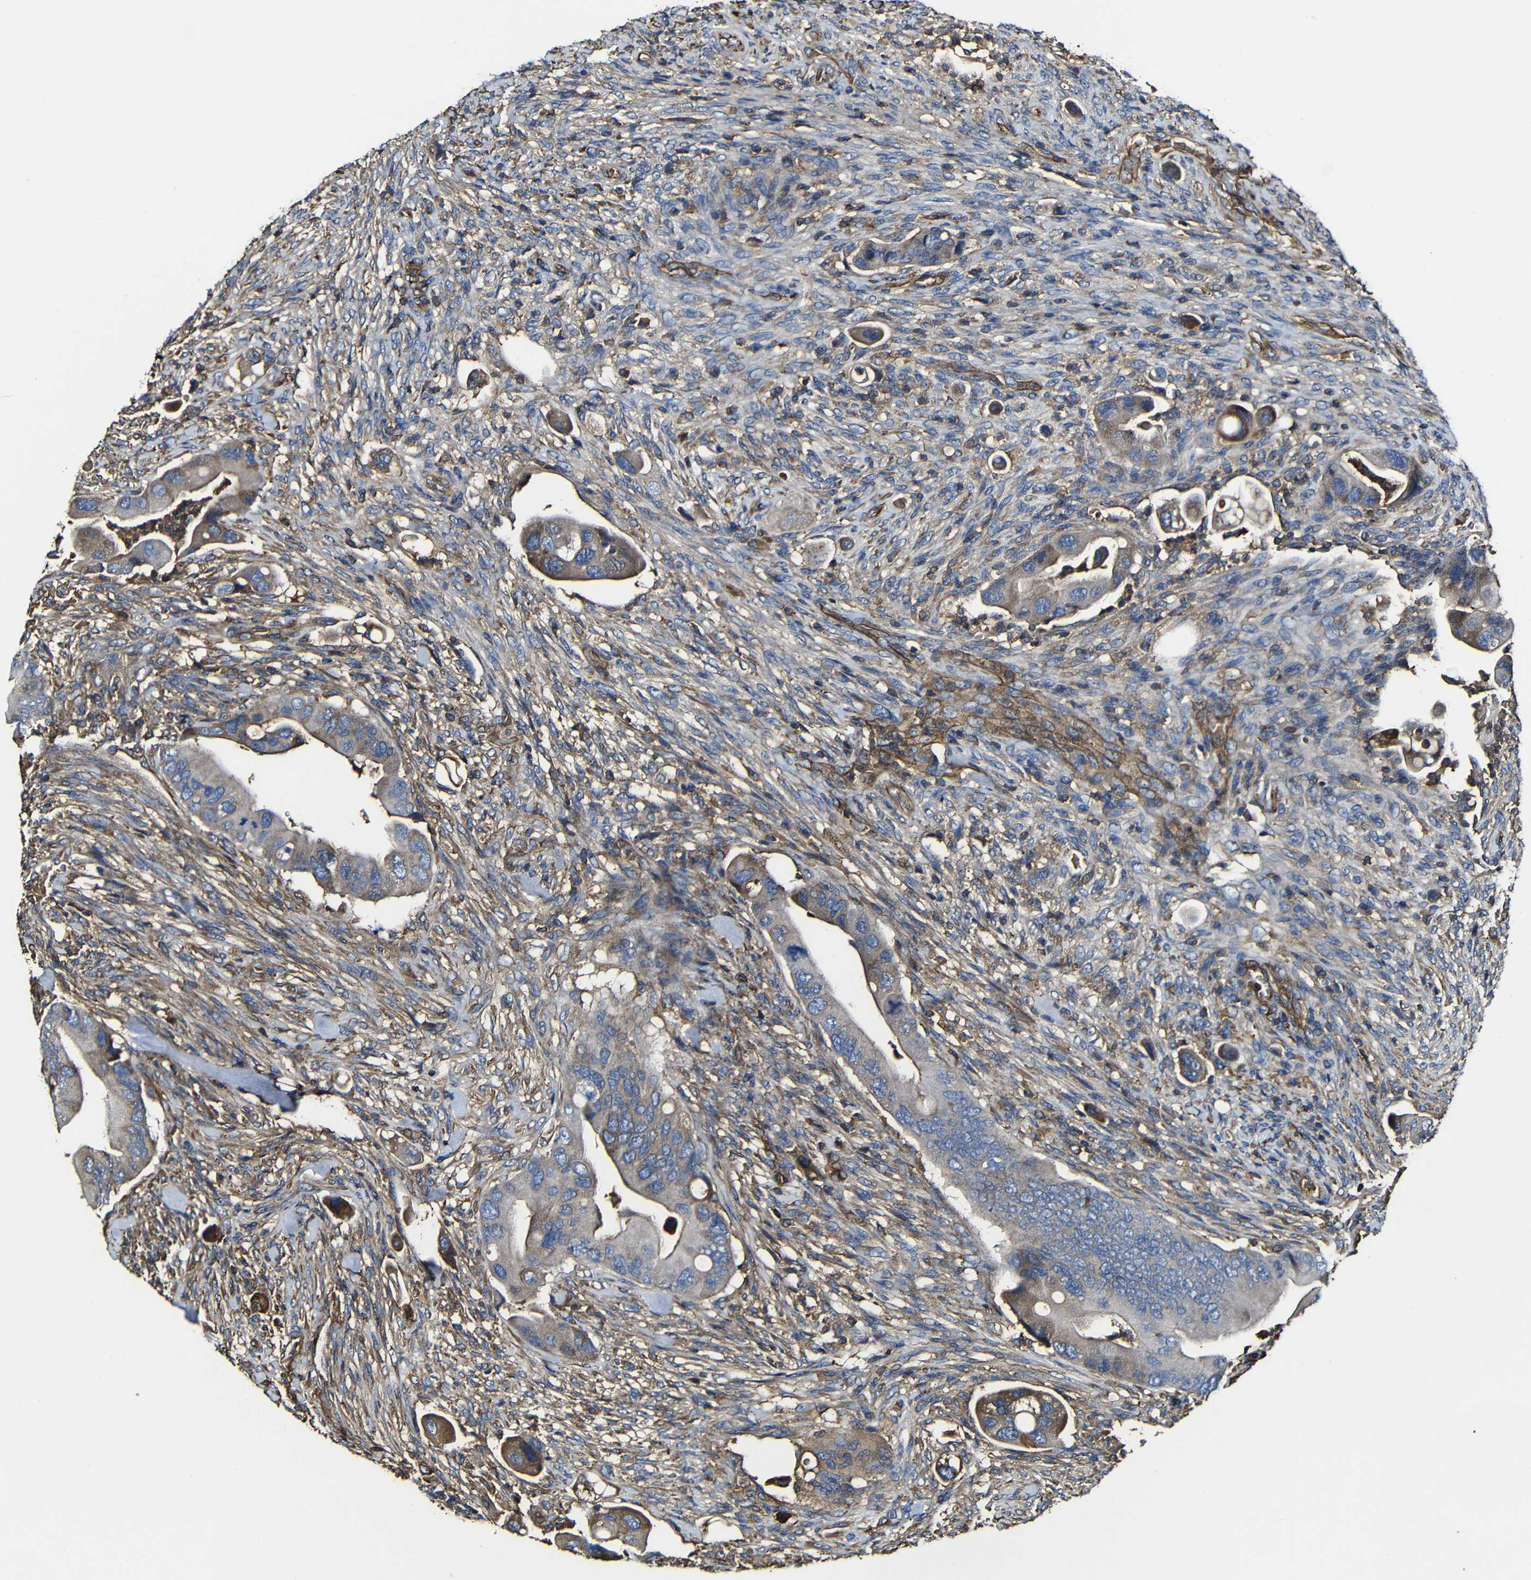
{"staining": {"intensity": "moderate", "quantity": "<25%", "location": "cytoplasmic/membranous"}, "tissue": "colorectal cancer", "cell_type": "Tumor cells", "image_type": "cancer", "snomed": [{"axis": "morphology", "description": "Adenocarcinoma, NOS"}, {"axis": "topography", "description": "Rectum"}], "caption": "Immunohistochemistry (DAB) staining of human colorectal cancer (adenocarcinoma) displays moderate cytoplasmic/membranous protein expression in approximately <25% of tumor cells.", "gene": "MSN", "patient": {"sex": "female", "age": 57}}